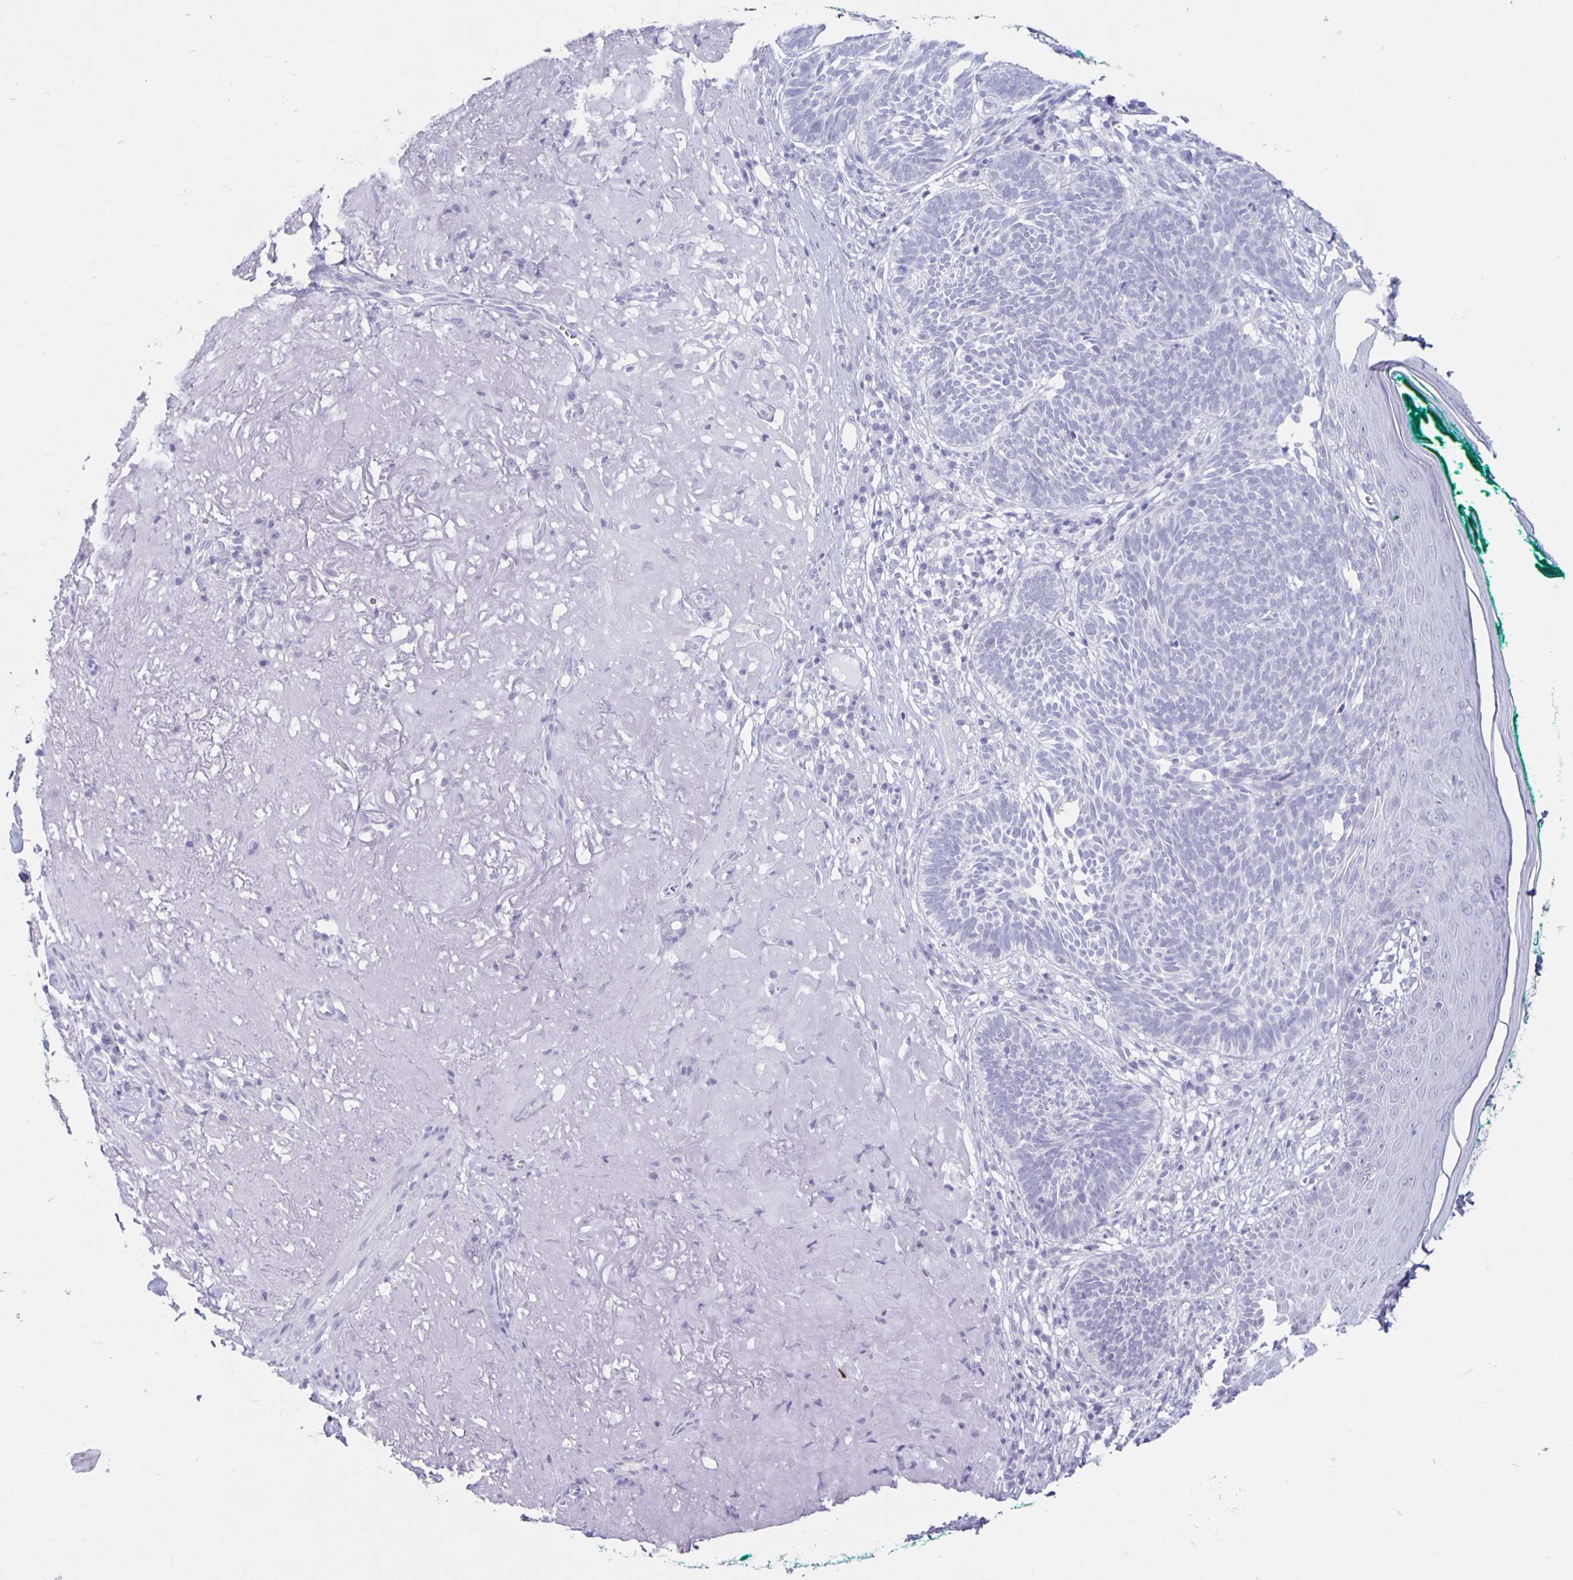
{"staining": {"intensity": "negative", "quantity": "none", "location": "none"}, "tissue": "skin cancer", "cell_type": "Tumor cells", "image_type": "cancer", "snomed": [{"axis": "morphology", "description": "Basal cell carcinoma"}, {"axis": "topography", "description": "Skin"}, {"axis": "topography", "description": "Skin of face"}], "caption": "DAB (3,3'-diaminobenzidine) immunohistochemical staining of human basal cell carcinoma (skin) reveals no significant staining in tumor cells.", "gene": "CT45A5", "patient": {"sex": "female", "age": 80}}